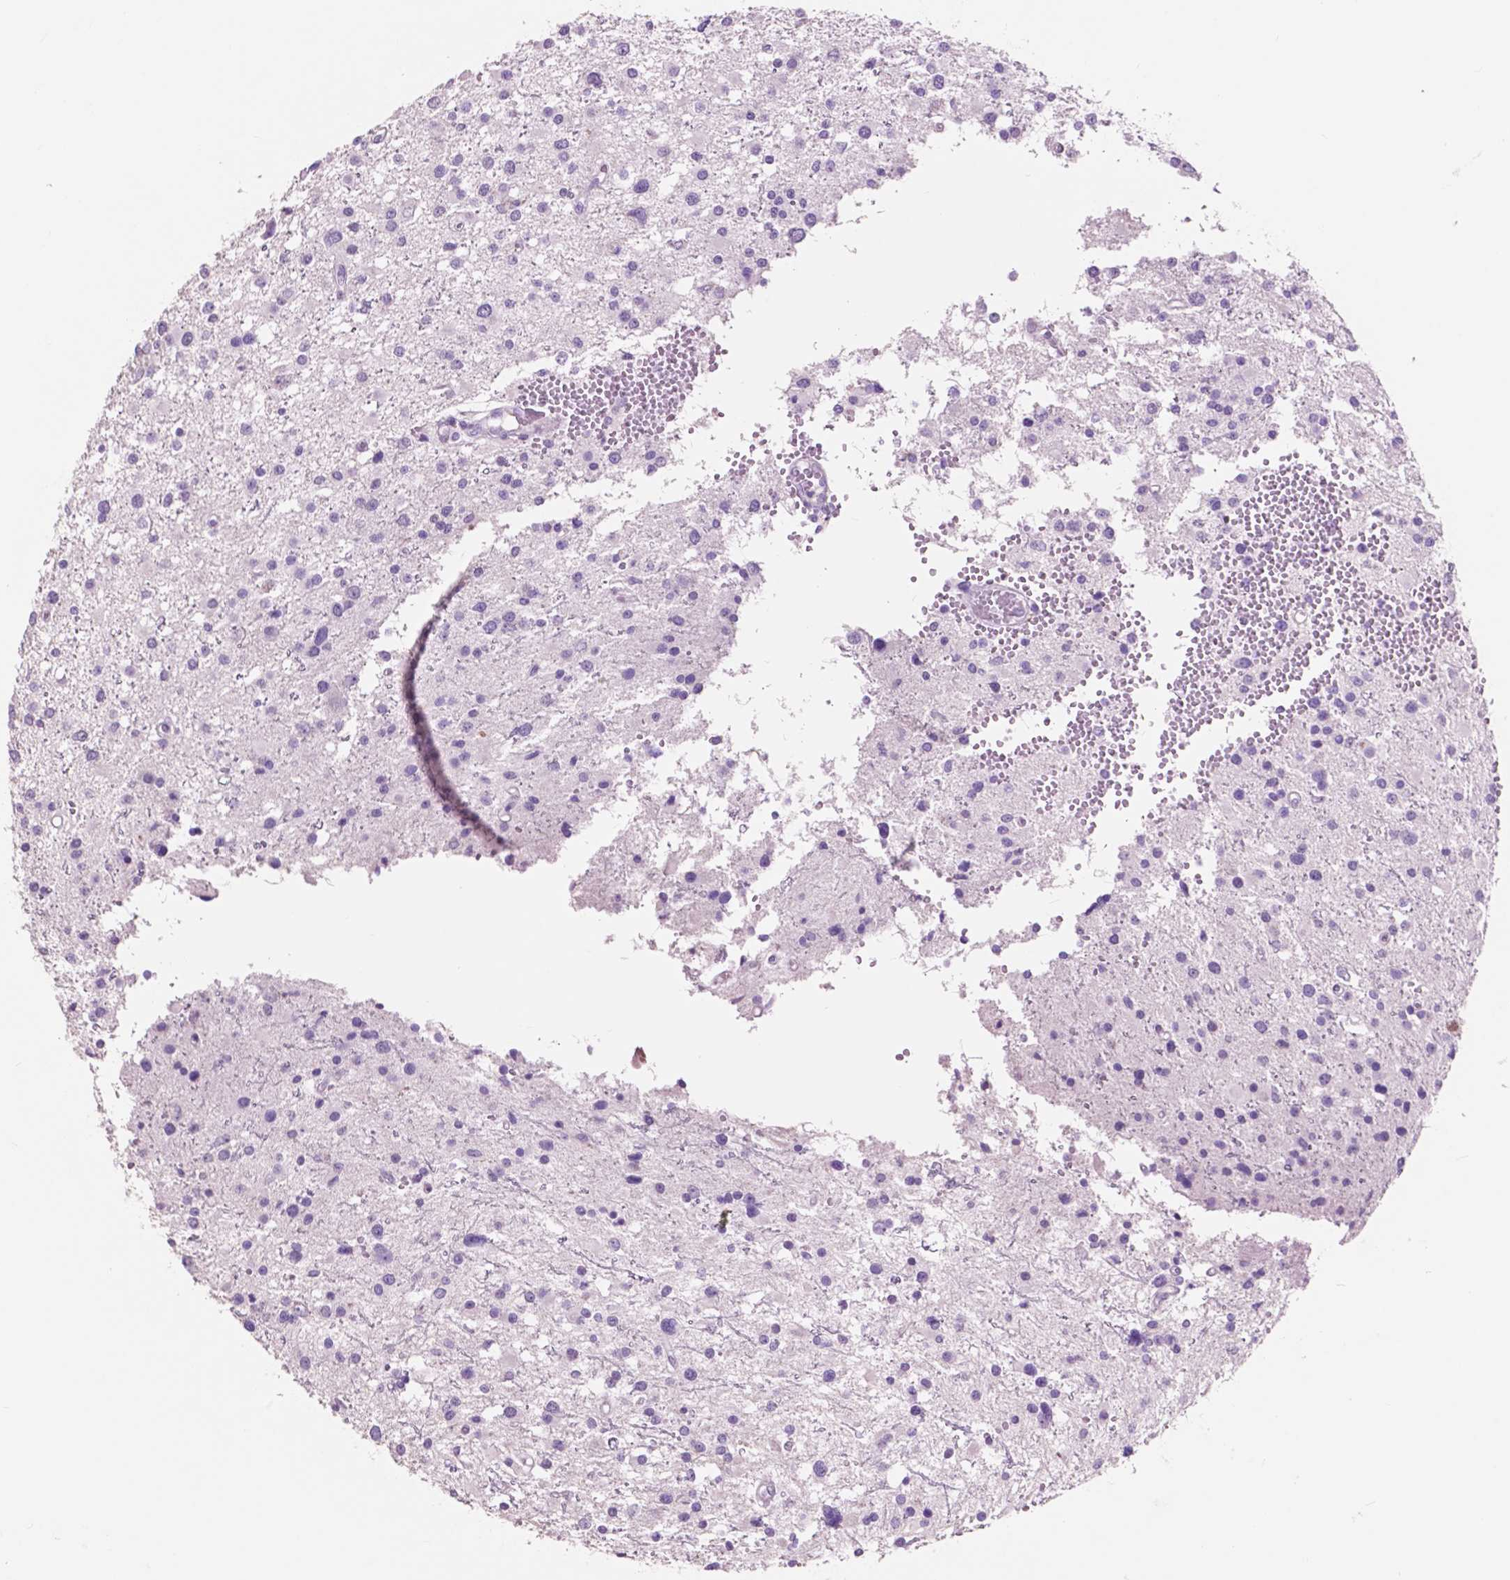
{"staining": {"intensity": "negative", "quantity": "none", "location": "none"}, "tissue": "glioma", "cell_type": "Tumor cells", "image_type": "cancer", "snomed": [{"axis": "morphology", "description": "Glioma, malignant, High grade"}, {"axis": "topography", "description": "Brain"}], "caption": "A histopathology image of glioma stained for a protein reveals no brown staining in tumor cells.", "gene": "IDO1", "patient": {"sex": "male", "age": 54}}